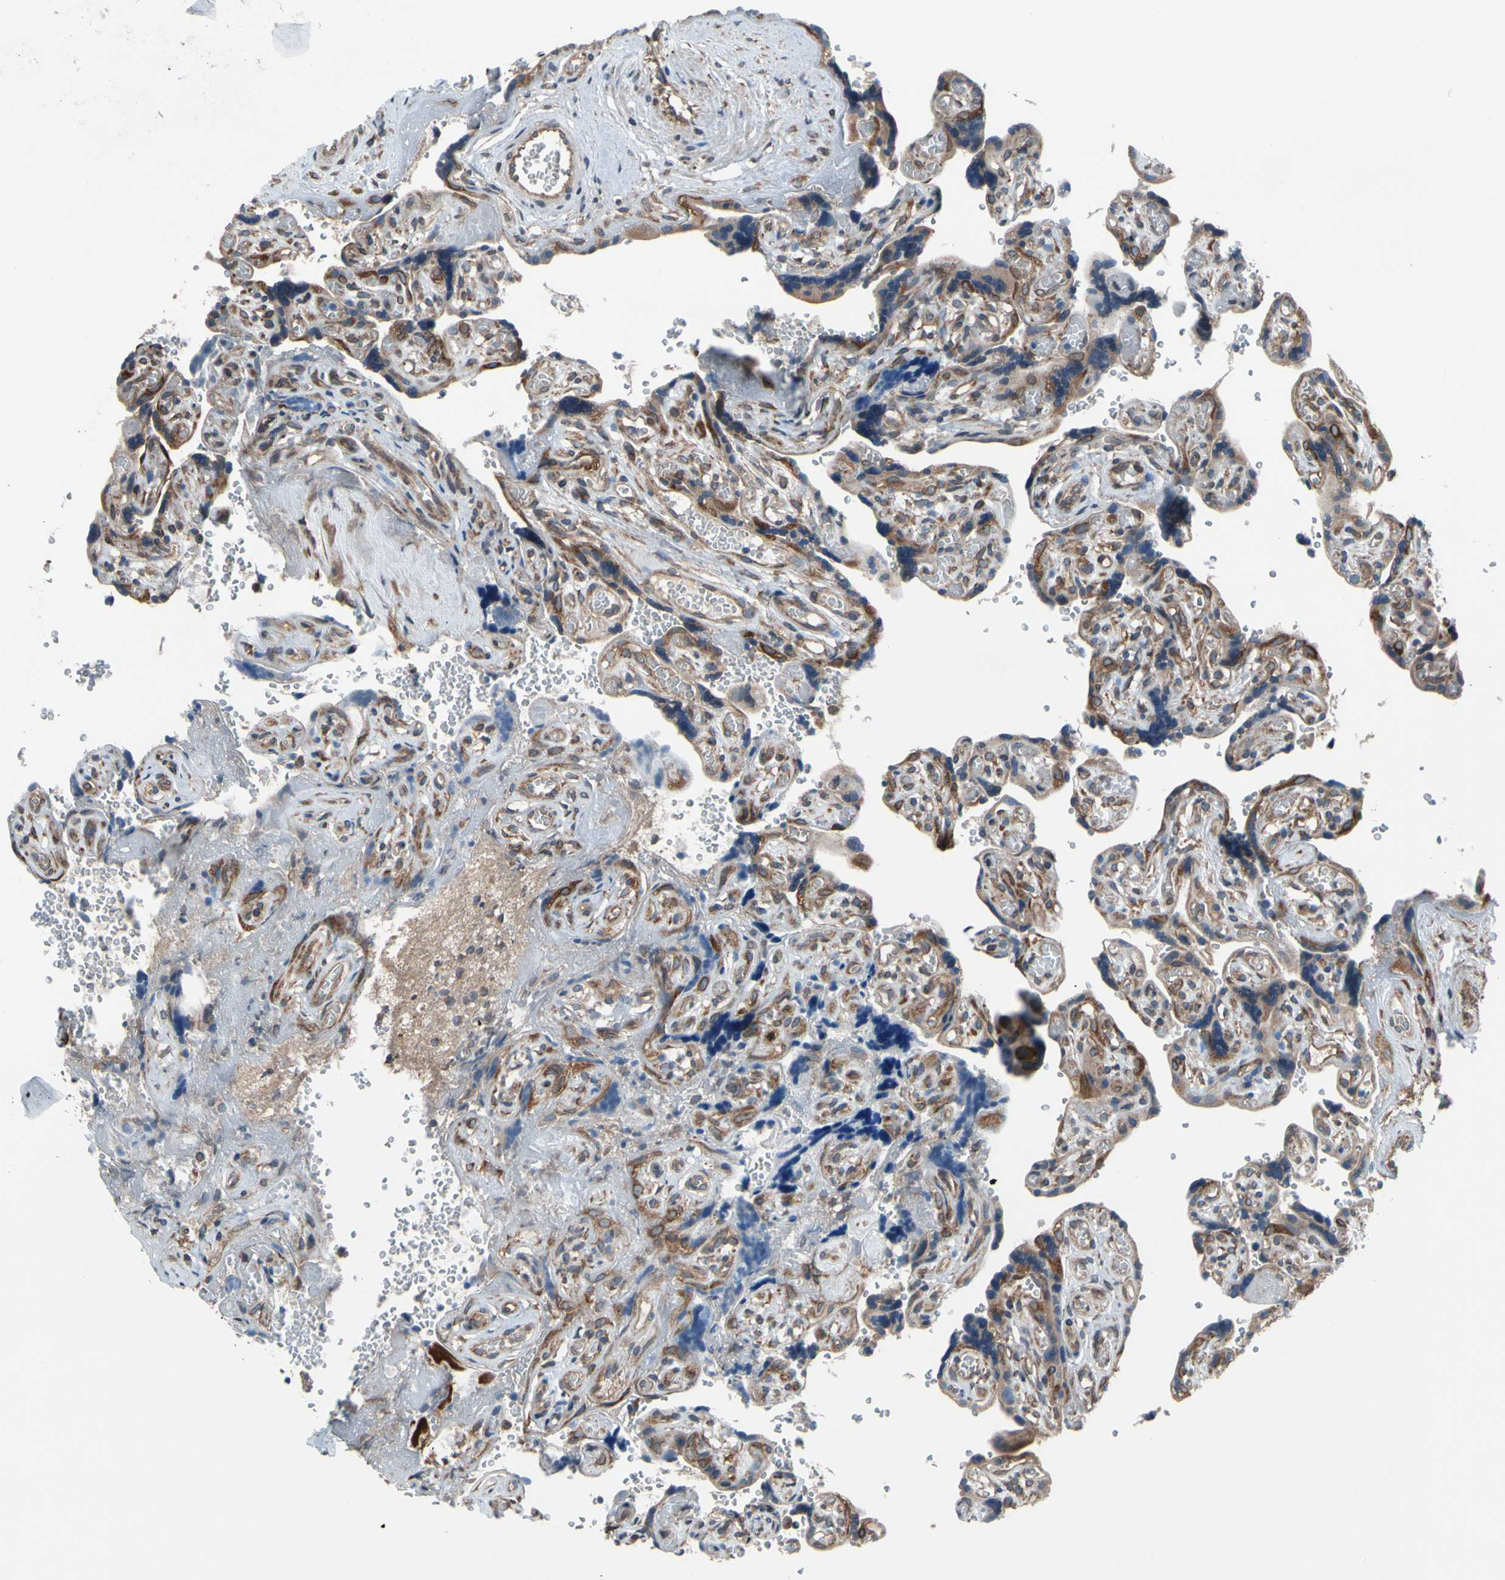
{"staining": {"intensity": "strong", "quantity": ">75%", "location": "cytoplasmic/membranous"}, "tissue": "placenta", "cell_type": "Decidual cells", "image_type": "normal", "snomed": [{"axis": "morphology", "description": "Normal tissue, NOS"}, {"axis": "topography", "description": "Placenta"}], "caption": "Placenta was stained to show a protein in brown. There is high levels of strong cytoplasmic/membranous positivity in approximately >75% of decidual cells.", "gene": "CLCC1", "patient": {"sex": "female", "age": 30}}